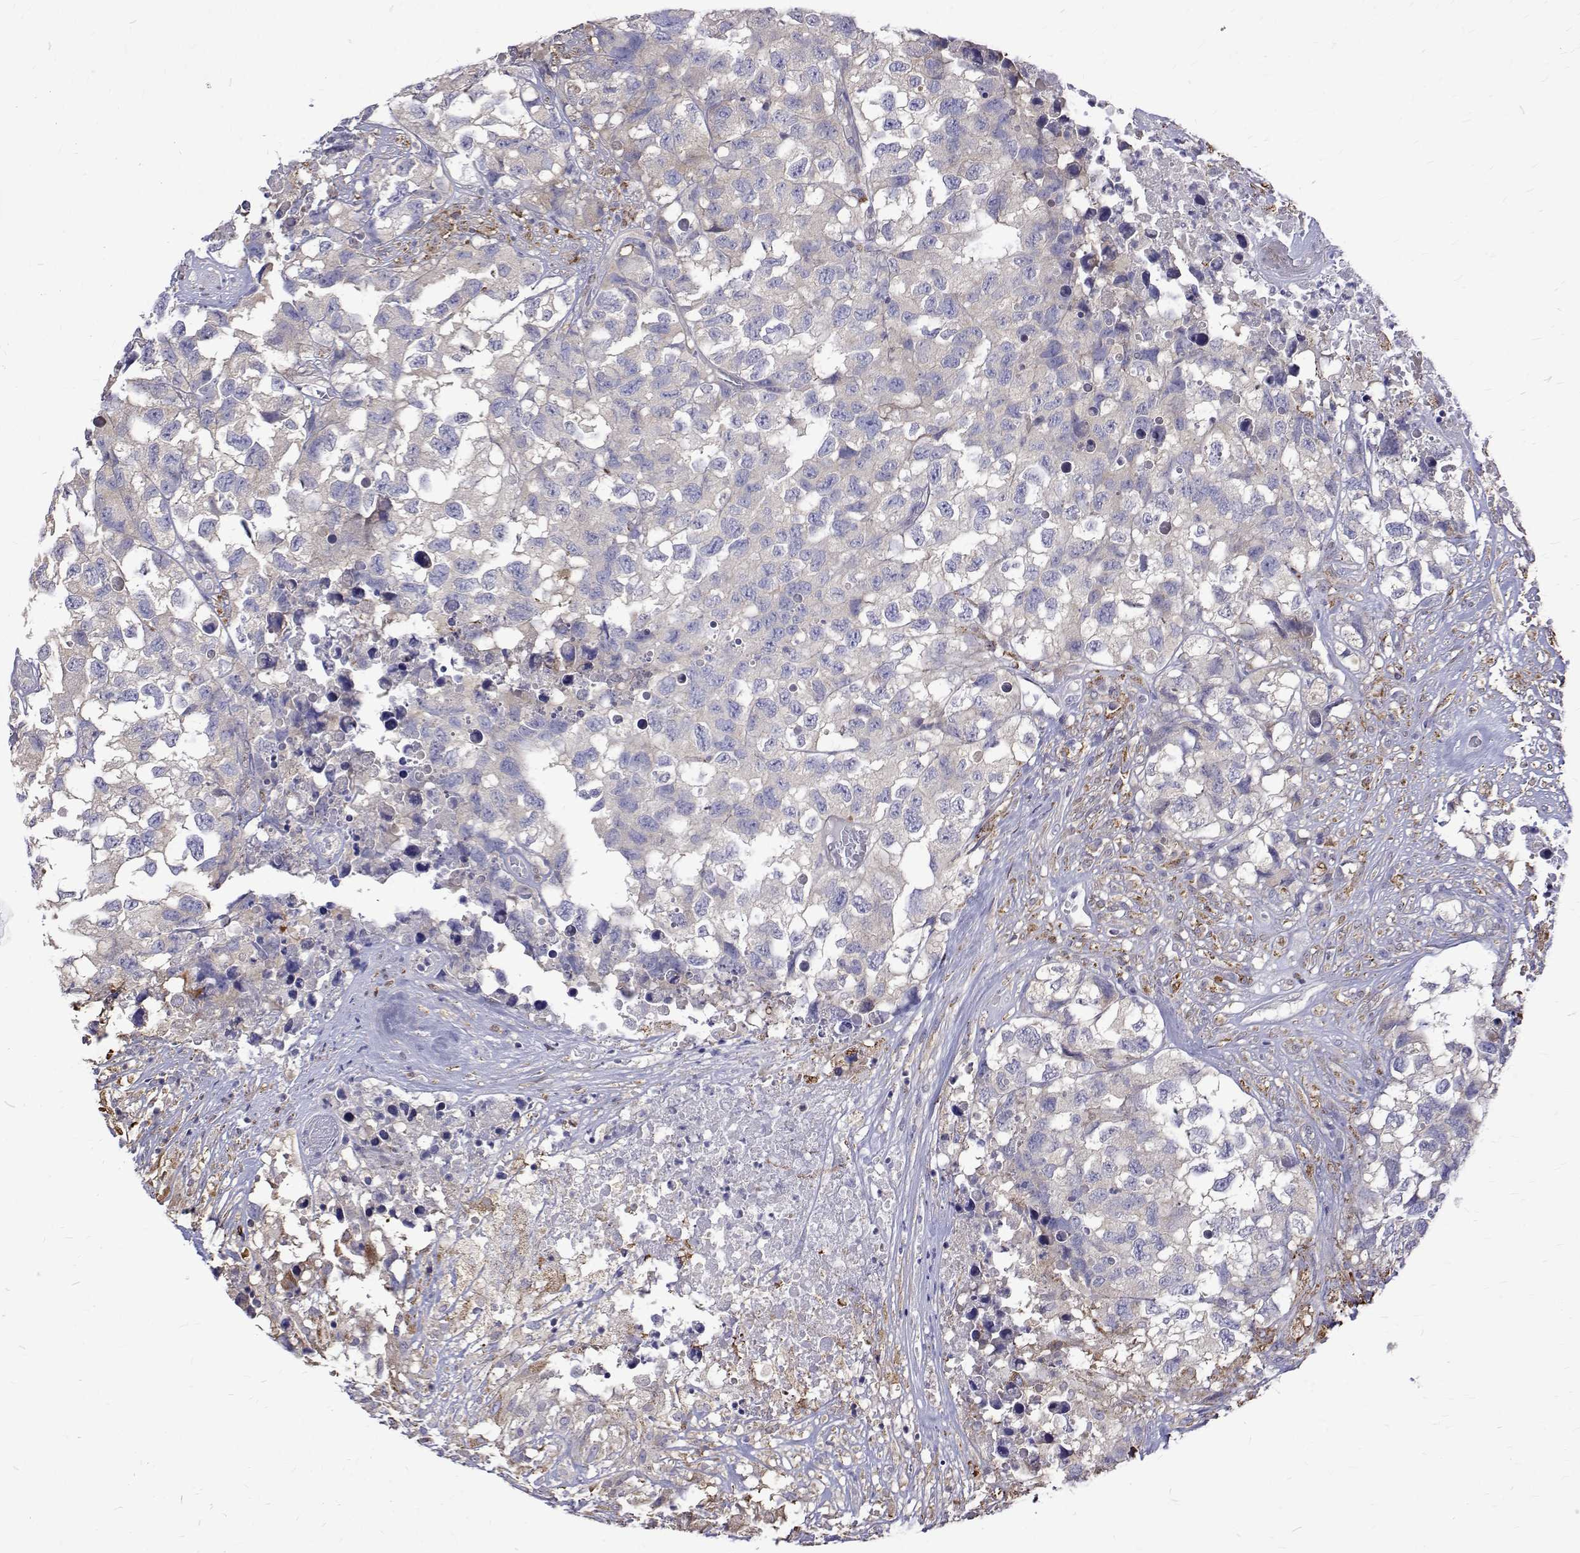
{"staining": {"intensity": "negative", "quantity": "none", "location": "none"}, "tissue": "testis cancer", "cell_type": "Tumor cells", "image_type": "cancer", "snomed": [{"axis": "morphology", "description": "Carcinoma, Embryonal, NOS"}, {"axis": "topography", "description": "Testis"}], "caption": "The immunohistochemistry (IHC) photomicrograph has no significant staining in tumor cells of testis cancer tissue. (Stains: DAB (3,3'-diaminobenzidine) IHC with hematoxylin counter stain, Microscopy: brightfield microscopy at high magnification).", "gene": "PADI1", "patient": {"sex": "male", "age": 83}}